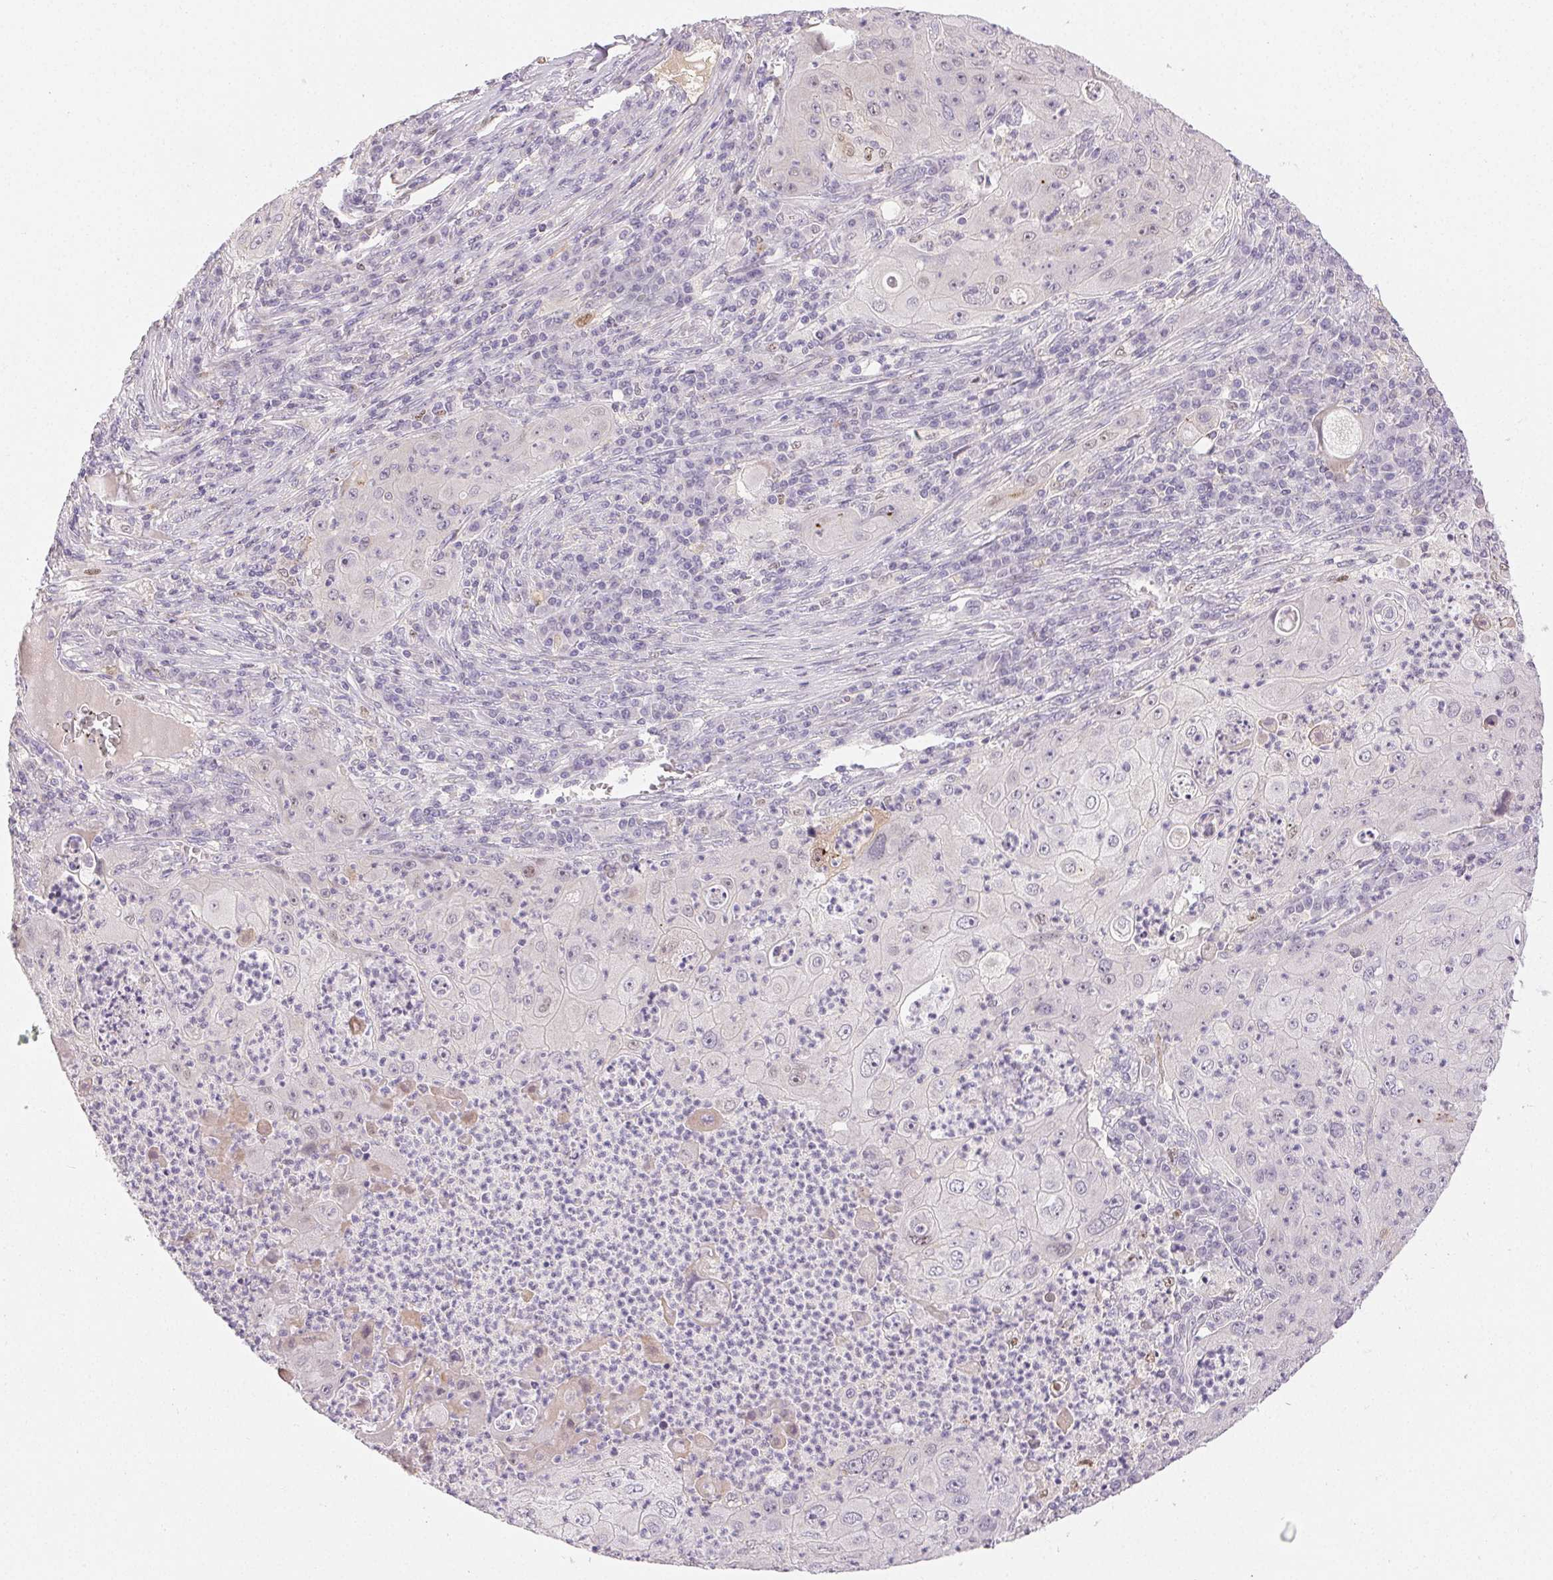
{"staining": {"intensity": "negative", "quantity": "none", "location": "none"}, "tissue": "lung cancer", "cell_type": "Tumor cells", "image_type": "cancer", "snomed": [{"axis": "morphology", "description": "Squamous cell carcinoma, NOS"}, {"axis": "topography", "description": "Lung"}], "caption": "High magnification brightfield microscopy of squamous cell carcinoma (lung) stained with DAB (brown) and counterstained with hematoxylin (blue): tumor cells show no significant staining.", "gene": "RPGRIP1", "patient": {"sex": "female", "age": 59}}